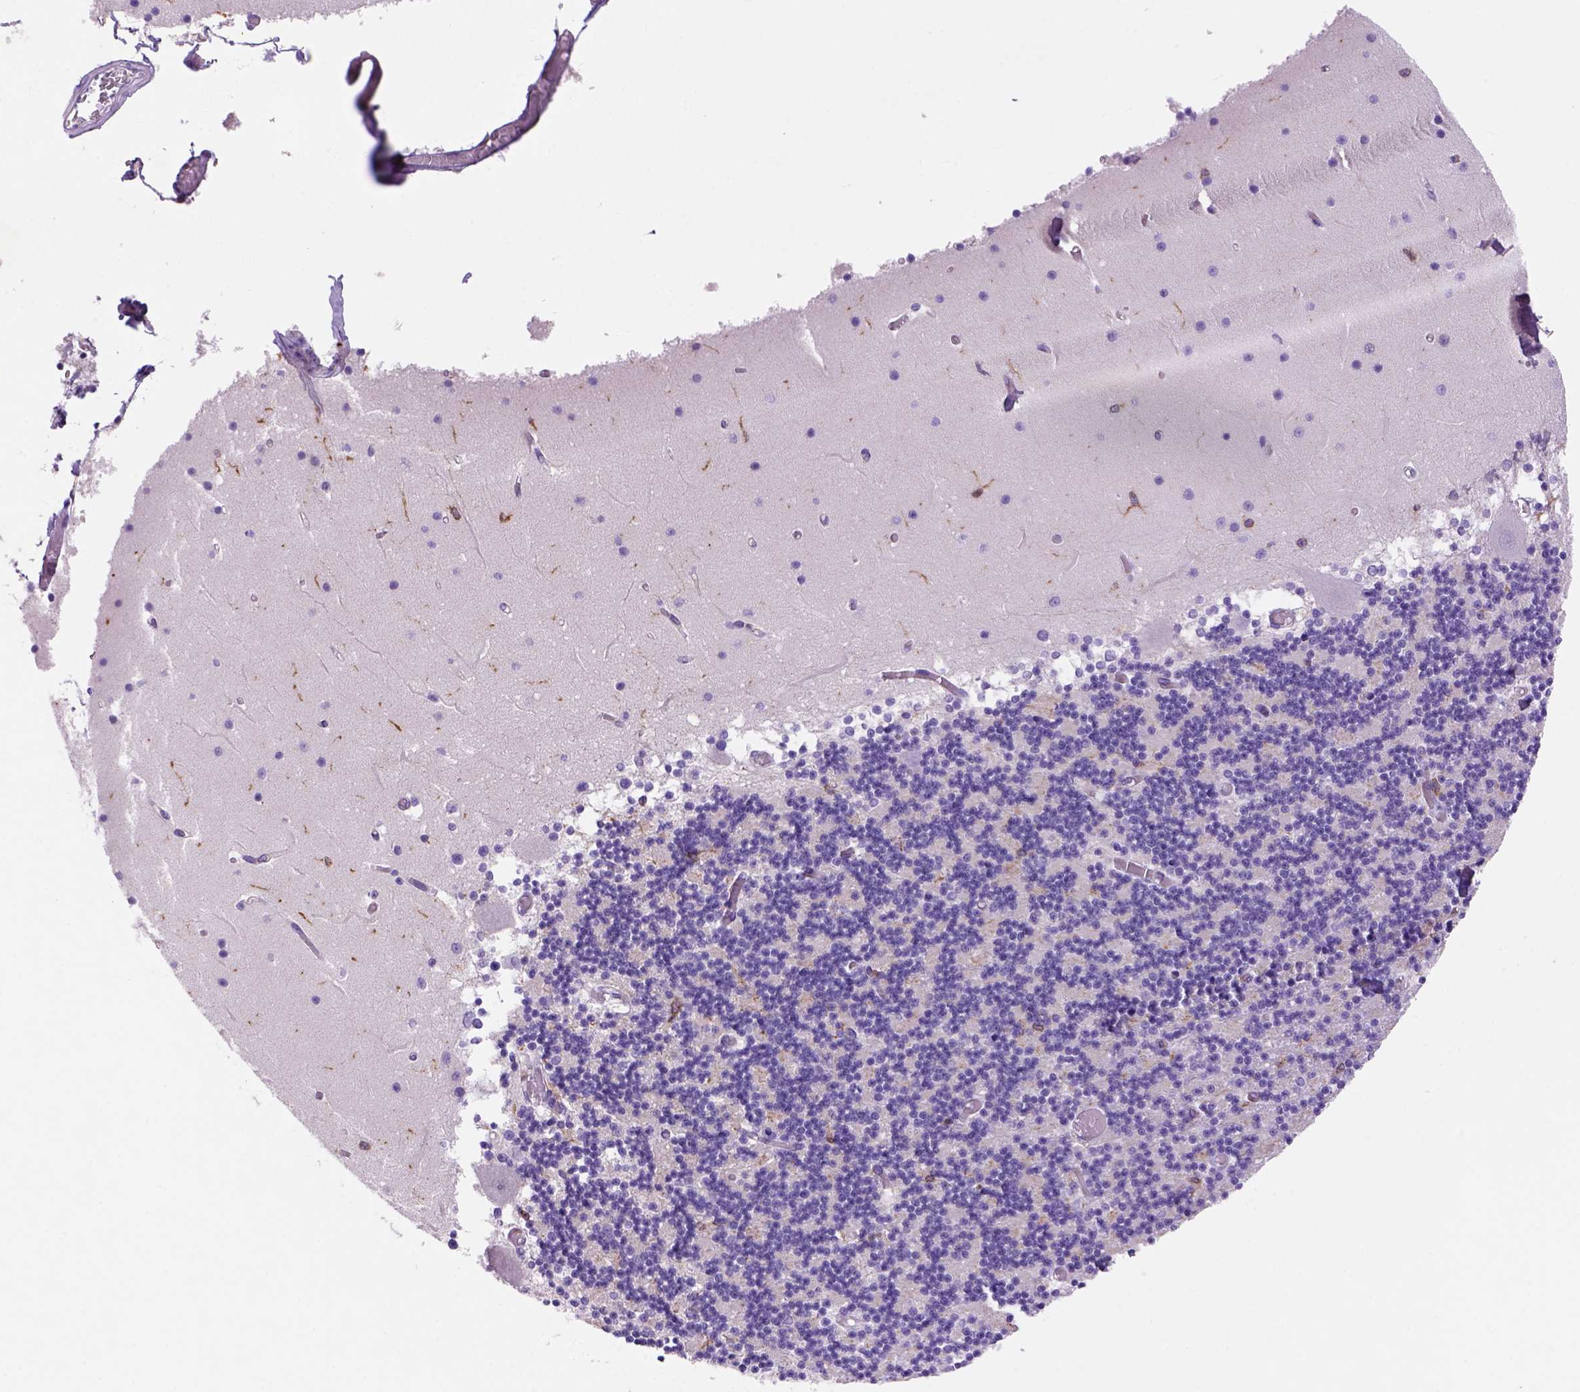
{"staining": {"intensity": "moderate", "quantity": "<25%", "location": "cytoplasmic/membranous"}, "tissue": "cerebellum", "cell_type": "Cells in granular layer", "image_type": "normal", "snomed": [{"axis": "morphology", "description": "Normal tissue, NOS"}, {"axis": "topography", "description": "Cerebellum"}], "caption": "Brown immunohistochemical staining in unremarkable cerebellum displays moderate cytoplasmic/membranous staining in approximately <25% of cells in granular layer.", "gene": "INPP5D", "patient": {"sex": "female", "age": 28}}